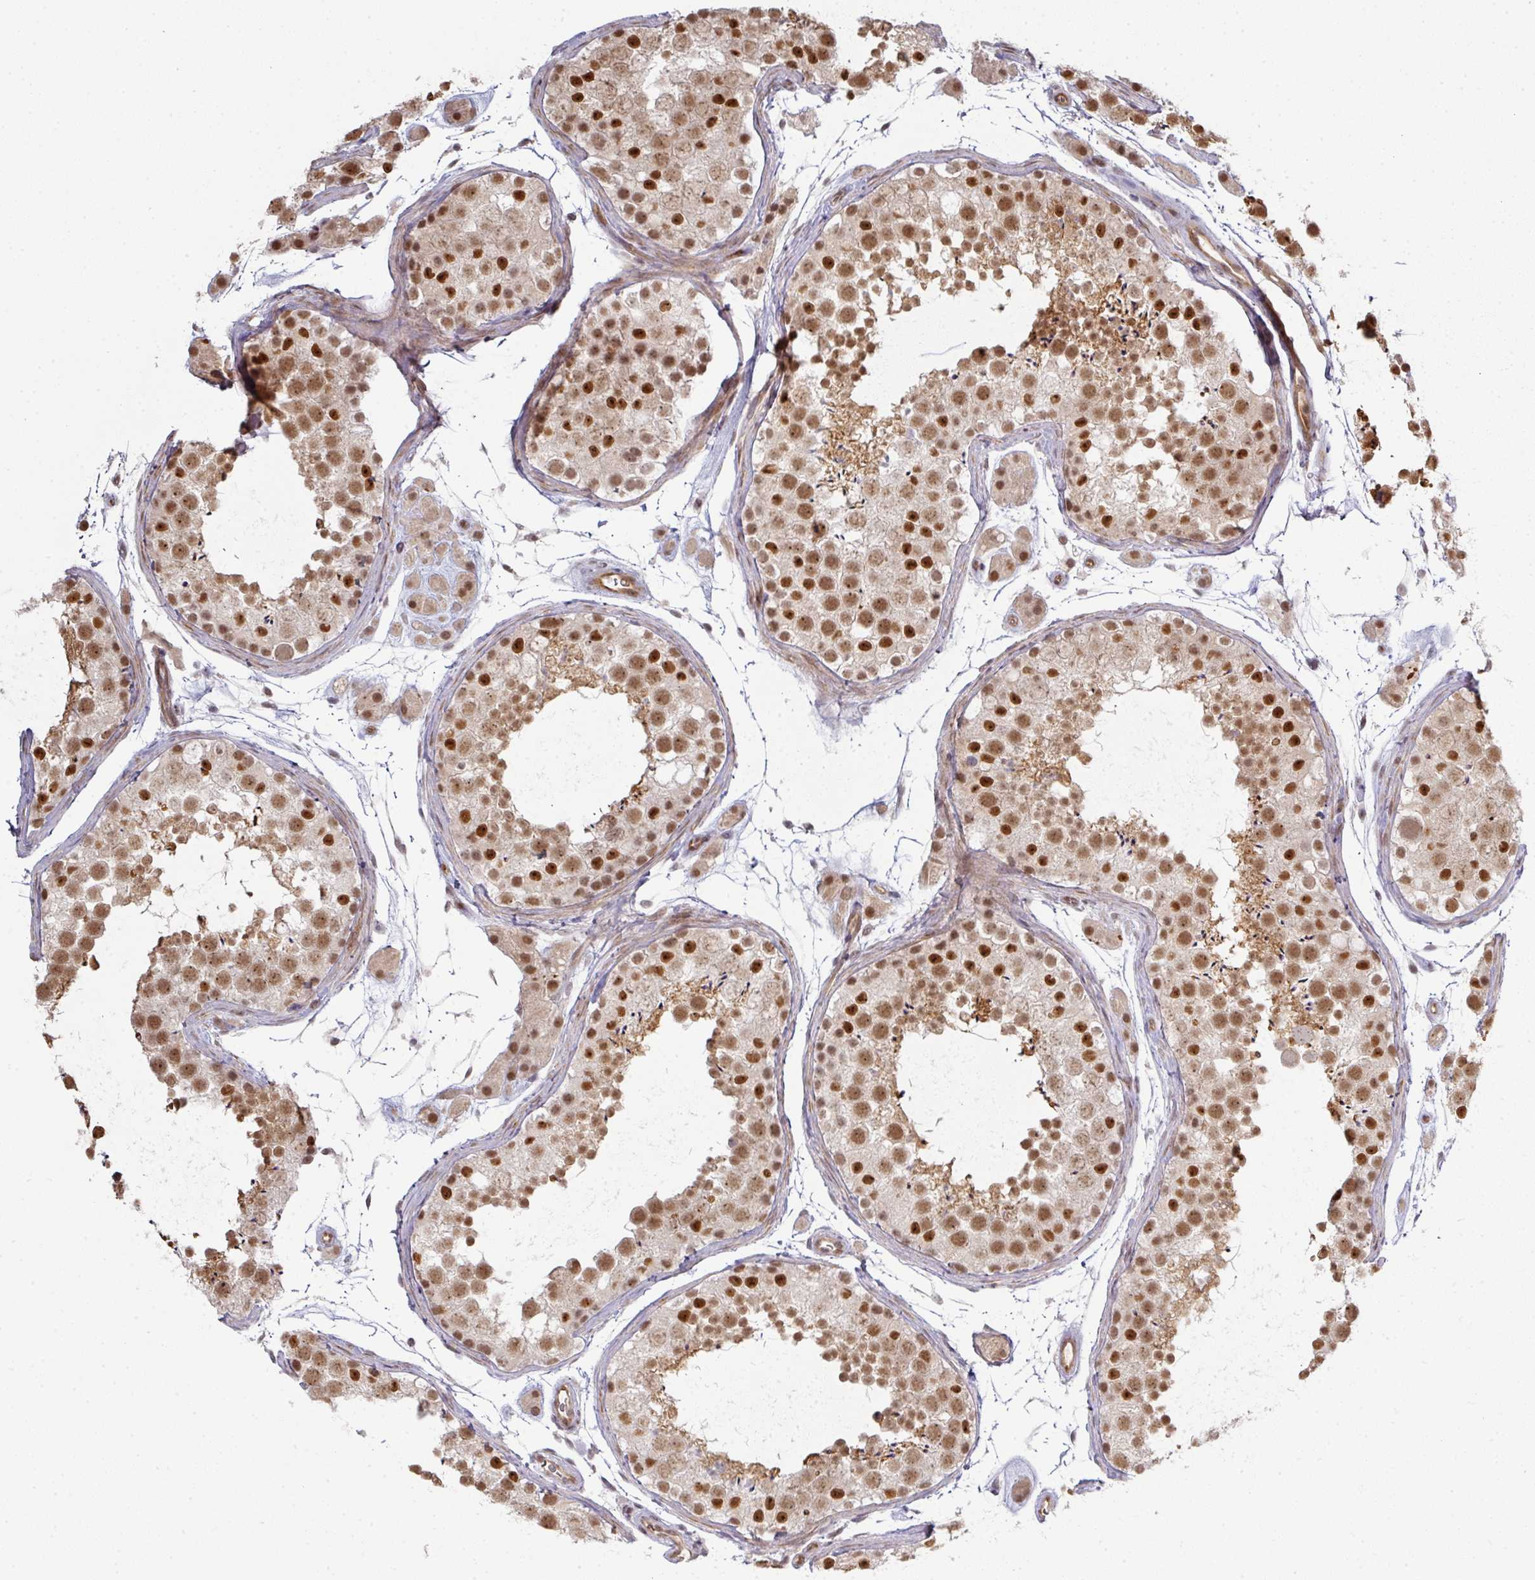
{"staining": {"intensity": "moderate", "quantity": ">75%", "location": "cytoplasmic/membranous,nuclear"}, "tissue": "testis", "cell_type": "Cells in seminiferous ducts", "image_type": "normal", "snomed": [{"axis": "morphology", "description": "Normal tissue, NOS"}, {"axis": "topography", "description": "Testis"}], "caption": "This is a photomicrograph of immunohistochemistry (IHC) staining of normal testis, which shows moderate expression in the cytoplasmic/membranous,nuclear of cells in seminiferous ducts.", "gene": "GTF2H3", "patient": {"sex": "male", "age": 41}}